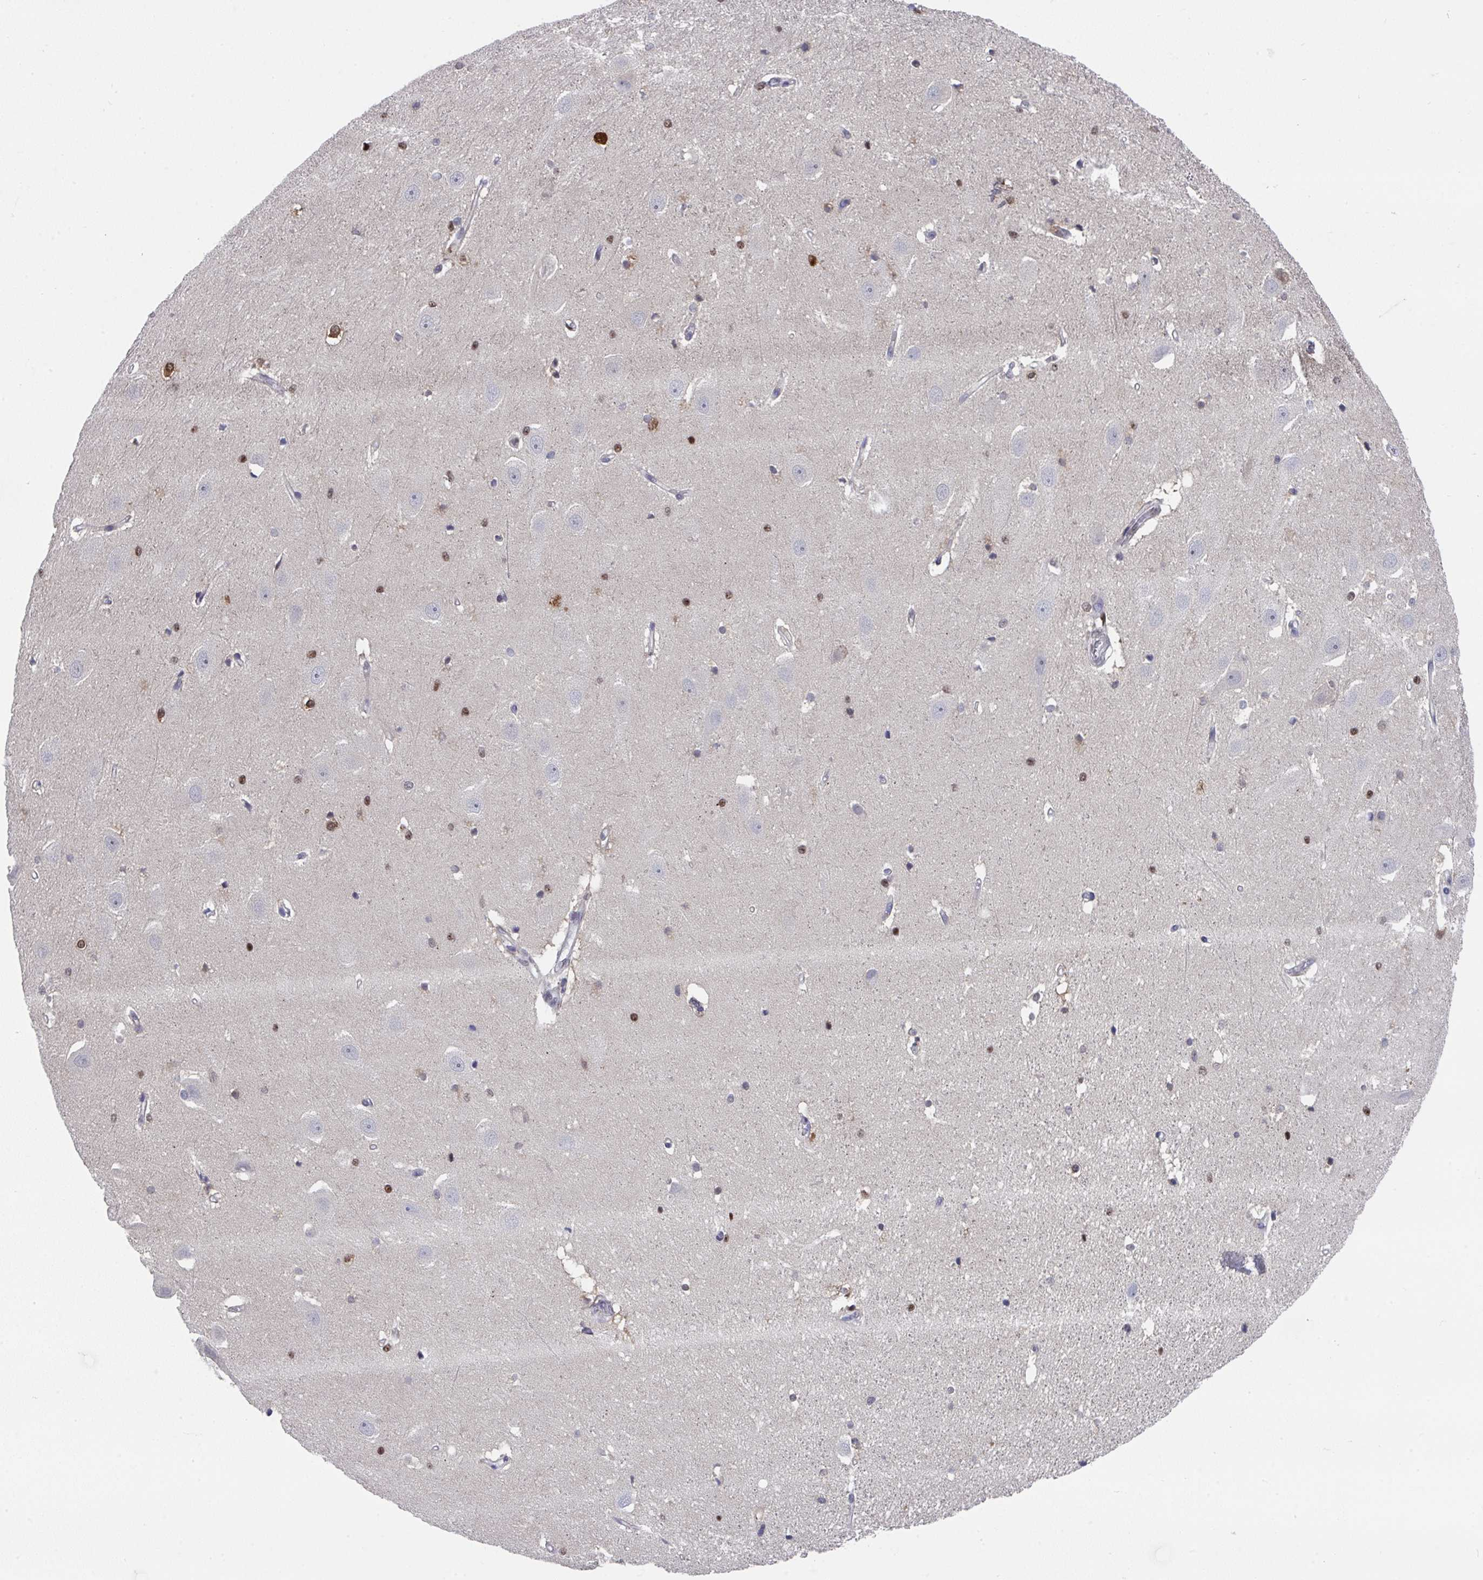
{"staining": {"intensity": "strong", "quantity": "25%-75%", "location": "nuclear"}, "tissue": "hippocampus", "cell_type": "Glial cells", "image_type": "normal", "snomed": [{"axis": "morphology", "description": "Normal tissue, NOS"}, {"axis": "topography", "description": "Hippocampus"}], "caption": "Human hippocampus stained for a protein (brown) demonstrates strong nuclear positive positivity in about 25%-75% of glial cells.", "gene": "JDP2", "patient": {"sex": "male", "age": 63}}